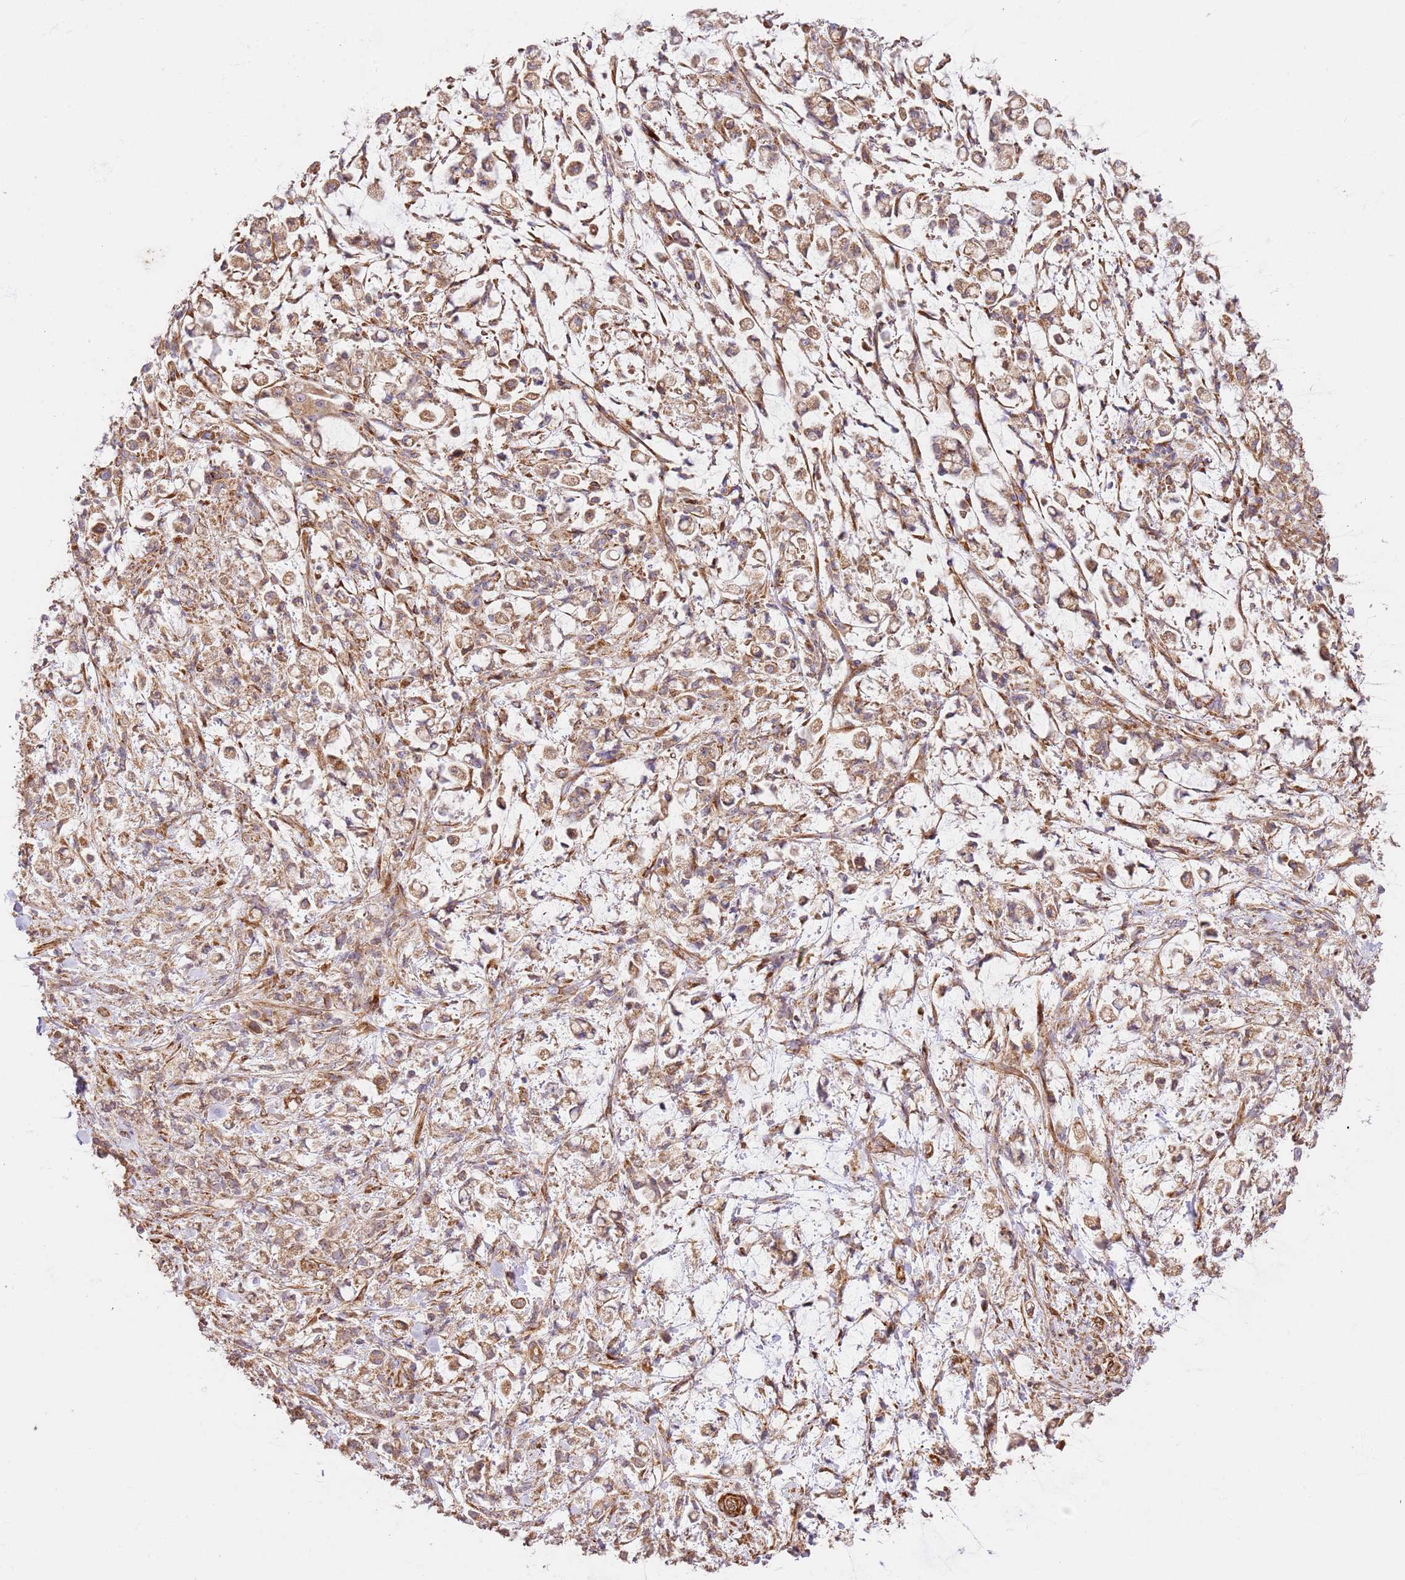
{"staining": {"intensity": "moderate", "quantity": ">75%", "location": "cytoplasmic/membranous"}, "tissue": "stomach cancer", "cell_type": "Tumor cells", "image_type": "cancer", "snomed": [{"axis": "morphology", "description": "Adenocarcinoma, NOS"}, {"axis": "topography", "description": "Stomach"}], "caption": "A medium amount of moderate cytoplasmic/membranous expression is seen in approximately >75% of tumor cells in stomach adenocarcinoma tissue.", "gene": "ZBTB39", "patient": {"sex": "female", "age": 60}}